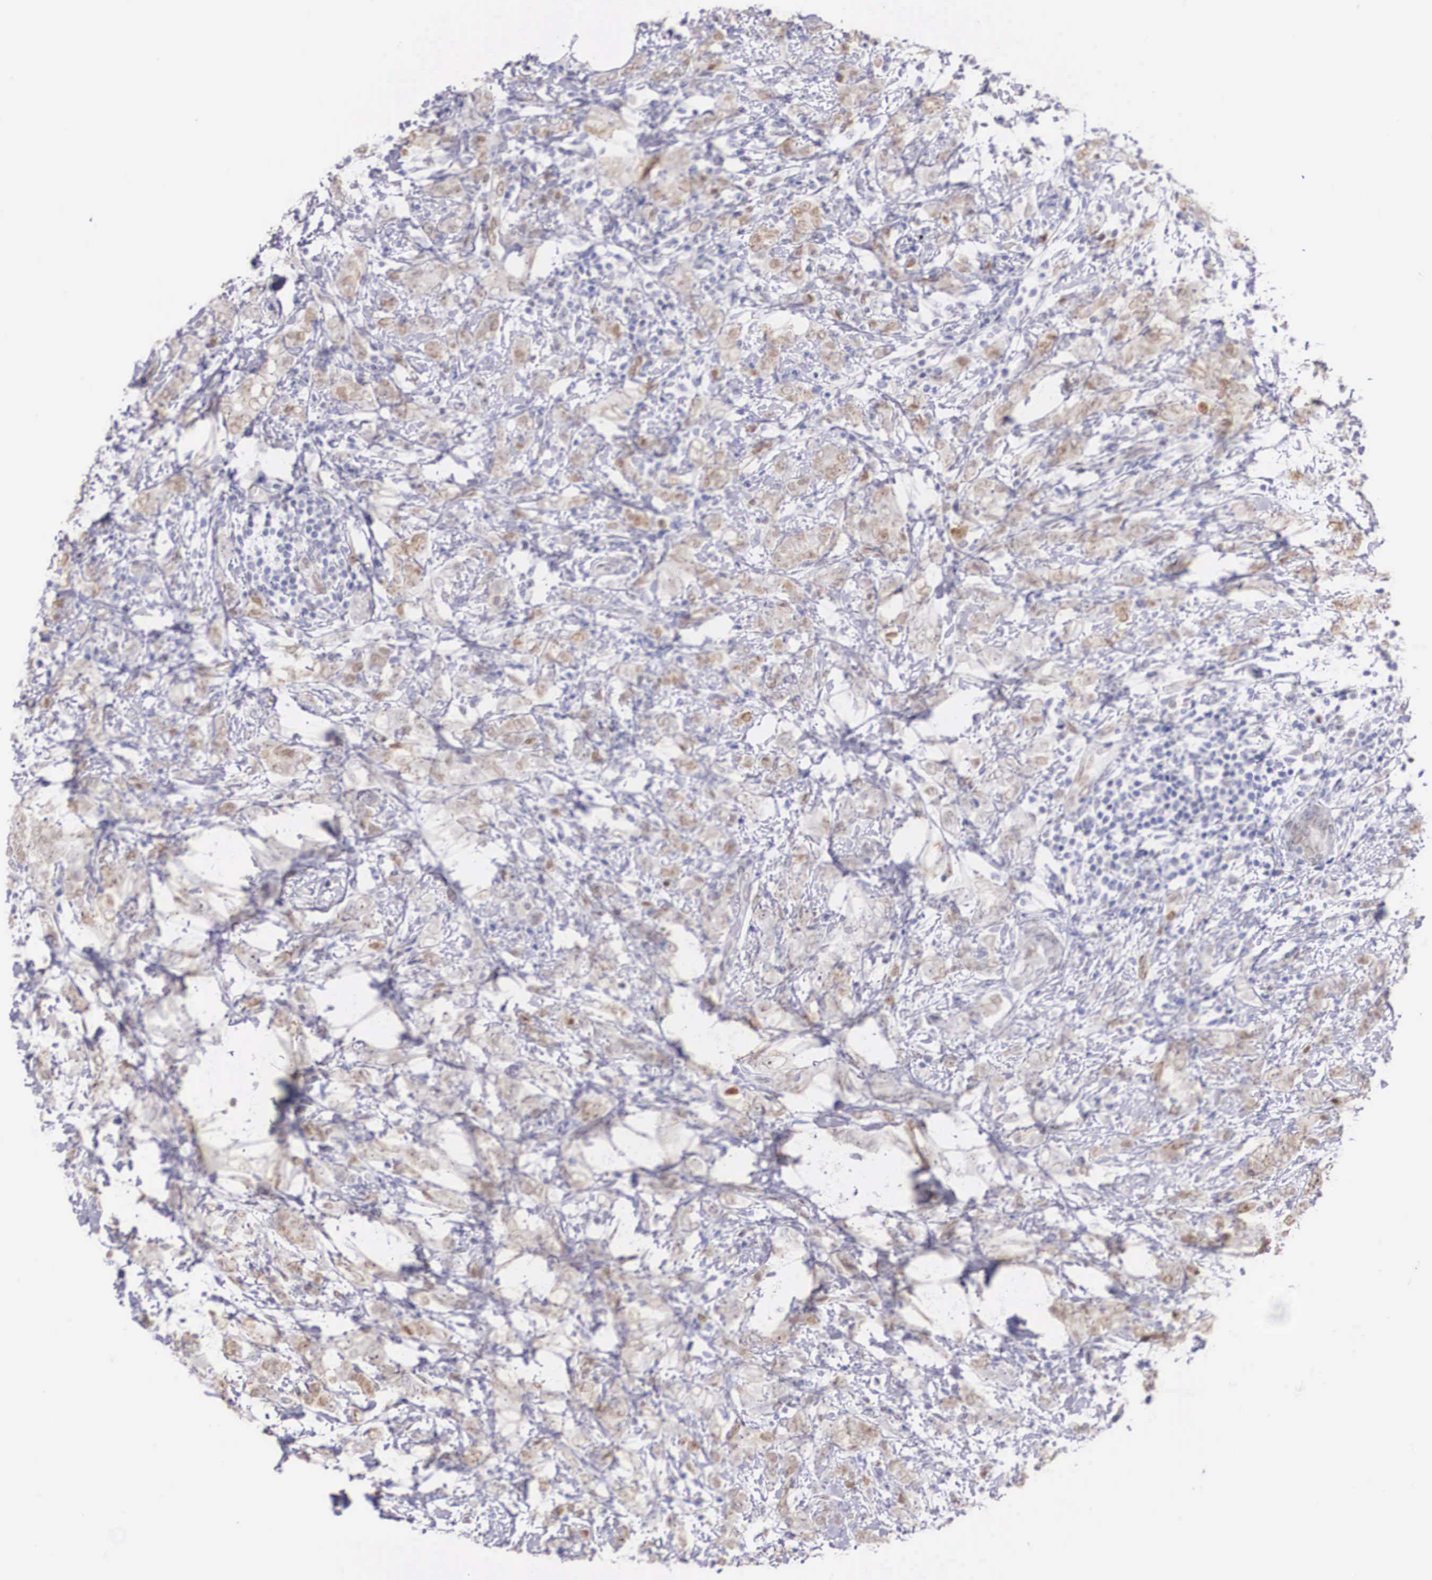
{"staining": {"intensity": "weak", "quantity": ">75%", "location": "nuclear"}, "tissue": "breast cancer", "cell_type": "Tumor cells", "image_type": "cancer", "snomed": [{"axis": "morphology", "description": "Duct carcinoma"}, {"axis": "topography", "description": "Breast"}], "caption": "Immunohistochemical staining of breast cancer shows low levels of weak nuclear positivity in approximately >75% of tumor cells. The staining was performed using DAB to visualize the protein expression in brown, while the nuclei were stained in blue with hematoxylin (Magnification: 20x).", "gene": "HMGN5", "patient": {"sex": "female", "age": 53}}